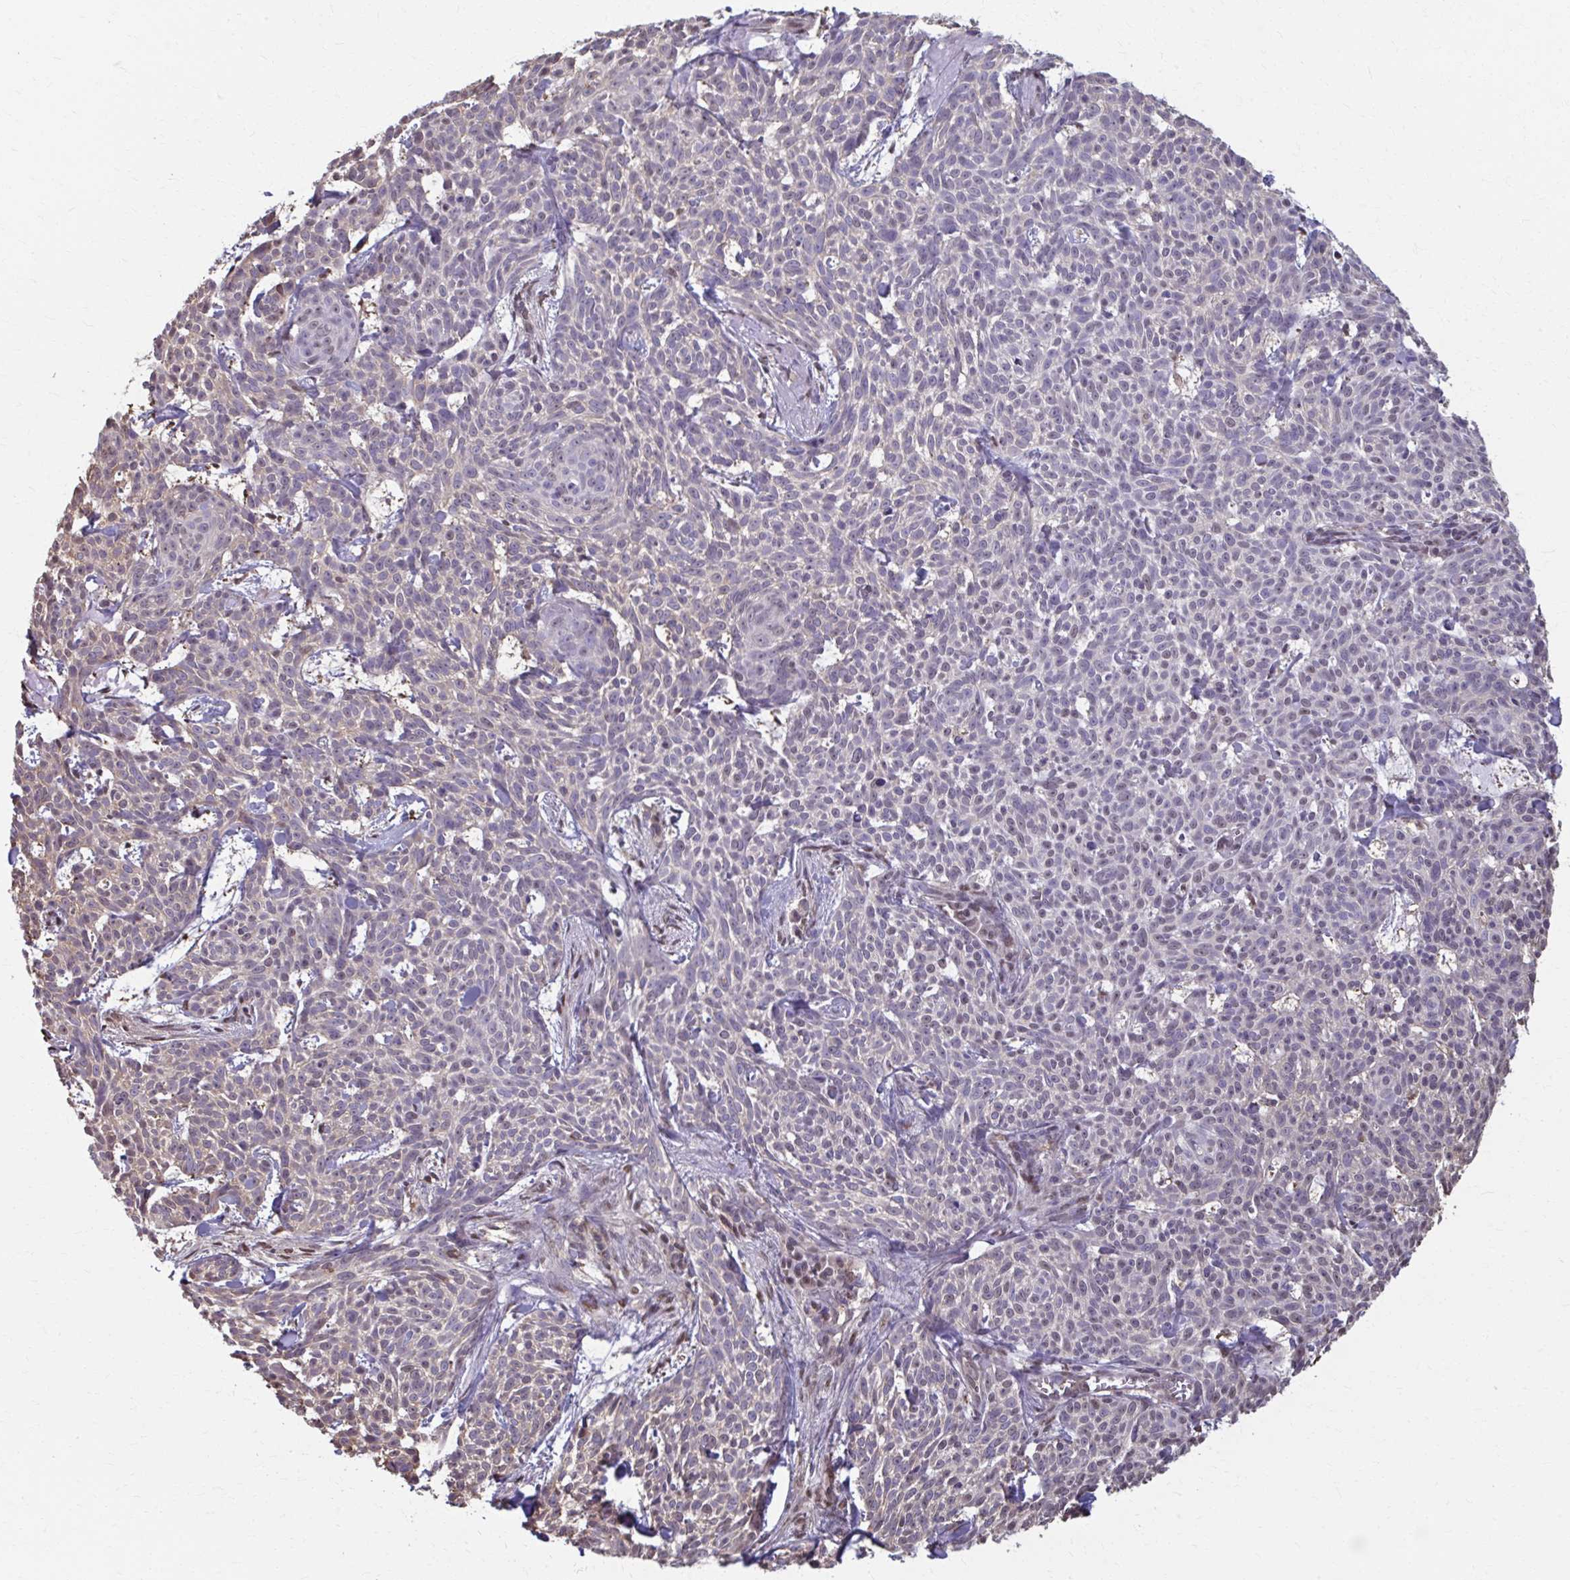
{"staining": {"intensity": "negative", "quantity": "none", "location": "none"}, "tissue": "skin cancer", "cell_type": "Tumor cells", "image_type": "cancer", "snomed": [{"axis": "morphology", "description": "Basal cell carcinoma"}, {"axis": "topography", "description": "Skin"}], "caption": "Immunohistochemistry histopathology image of skin basal cell carcinoma stained for a protein (brown), which reveals no expression in tumor cells.", "gene": "ING4", "patient": {"sex": "female", "age": 93}}